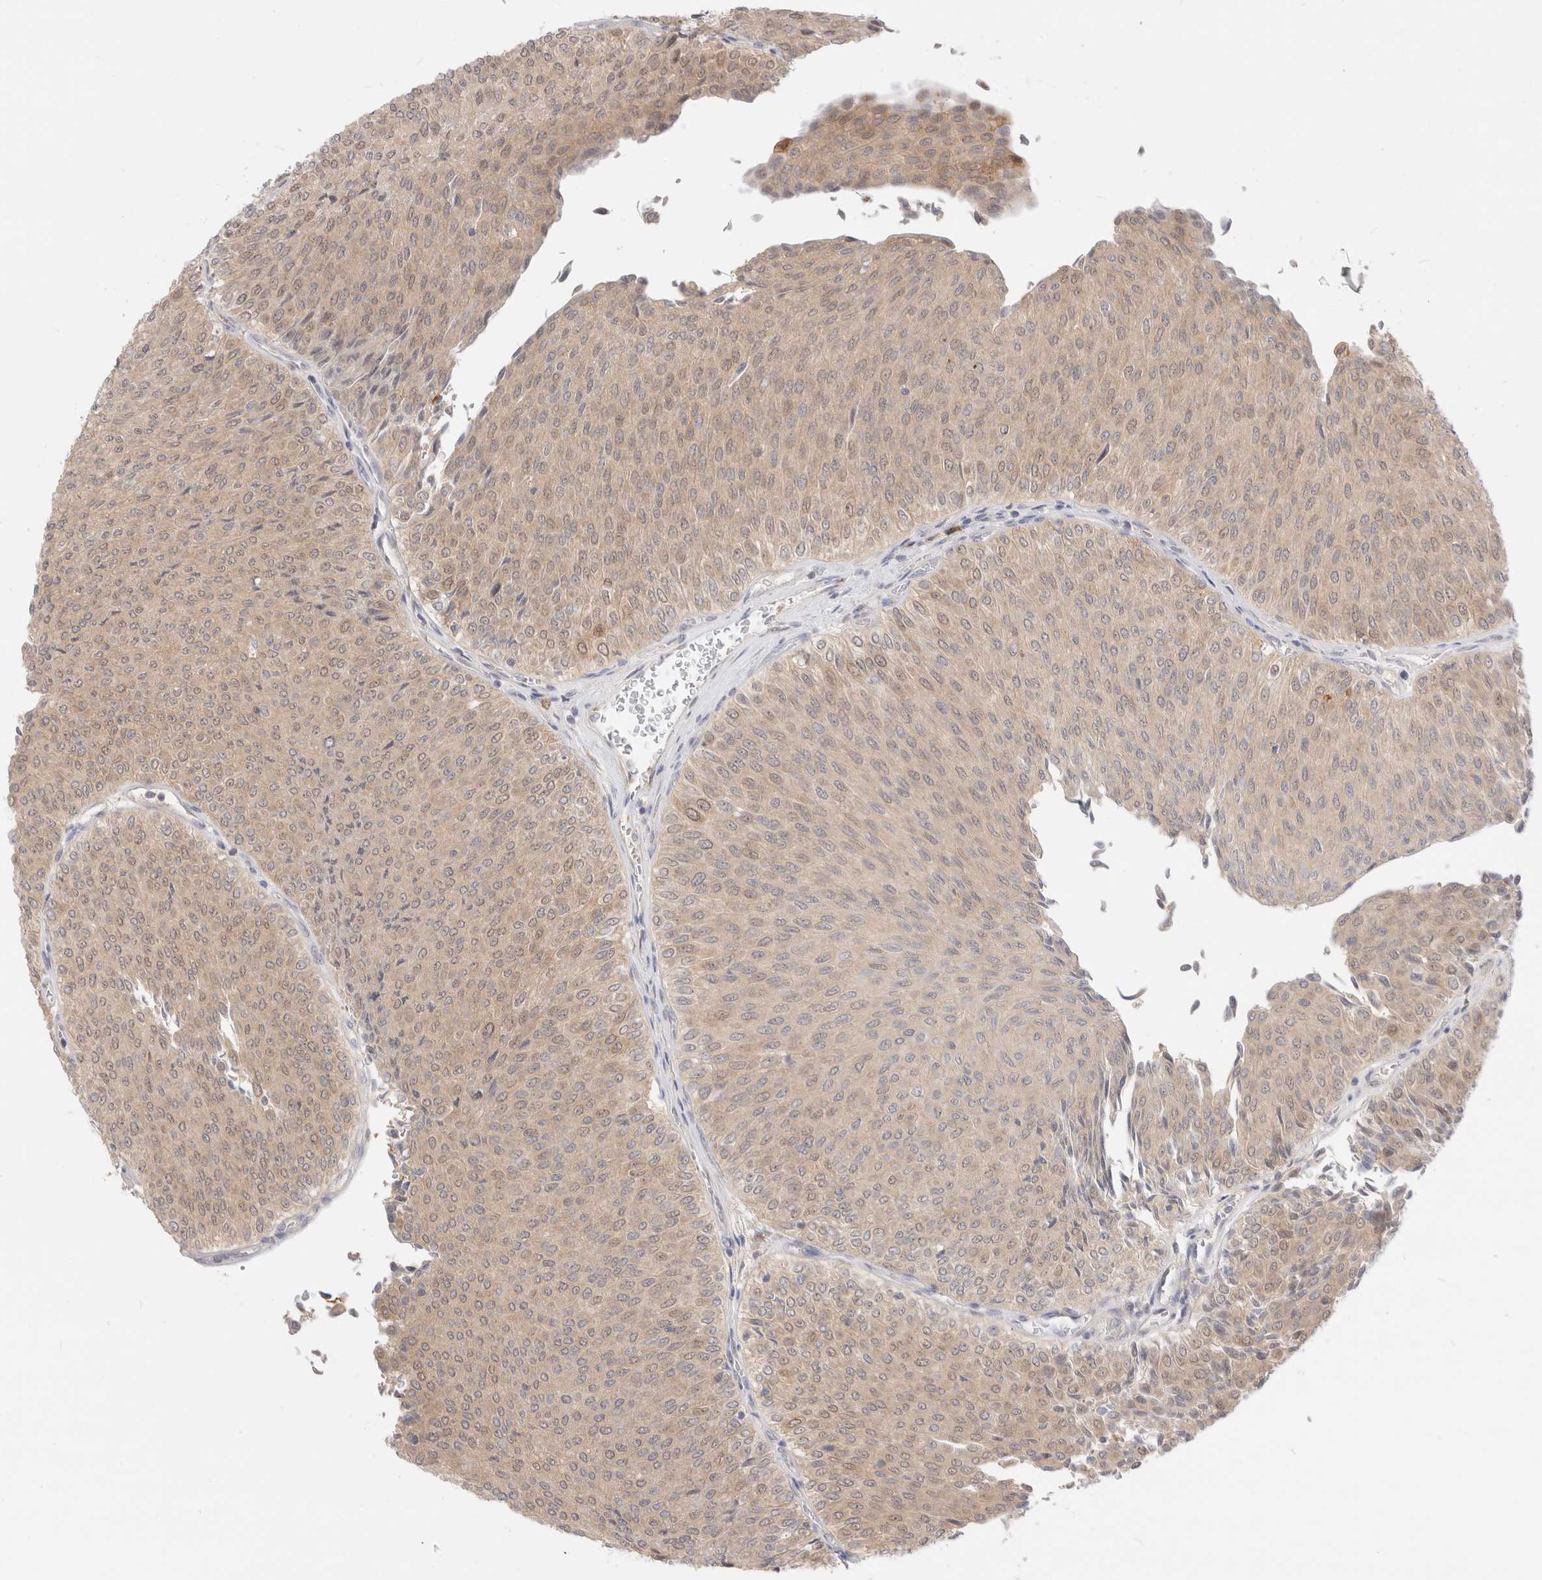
{"staining": {"intensity": "weak", "quantity": ">75%", "location": "cytoplasmic/membranous"}, "tissue": "urothelial cancer", "cell_type": "Tumor cells", "image_type": "cancer", "snomed": [{"axis": "morphology", "description": "Urothelial carcinoma, Low grade"}, {"axis": "topography", "description": "Urinary bladder"}], "caption": "Urothelial cancer was stained to show a protein in brown. There is low levels of weak cytoplasmic/membranous positivity in approximately >75% of tumor cells.", "gene": "EFCAB13", "patient": {"sex": "male", "age": 78}}